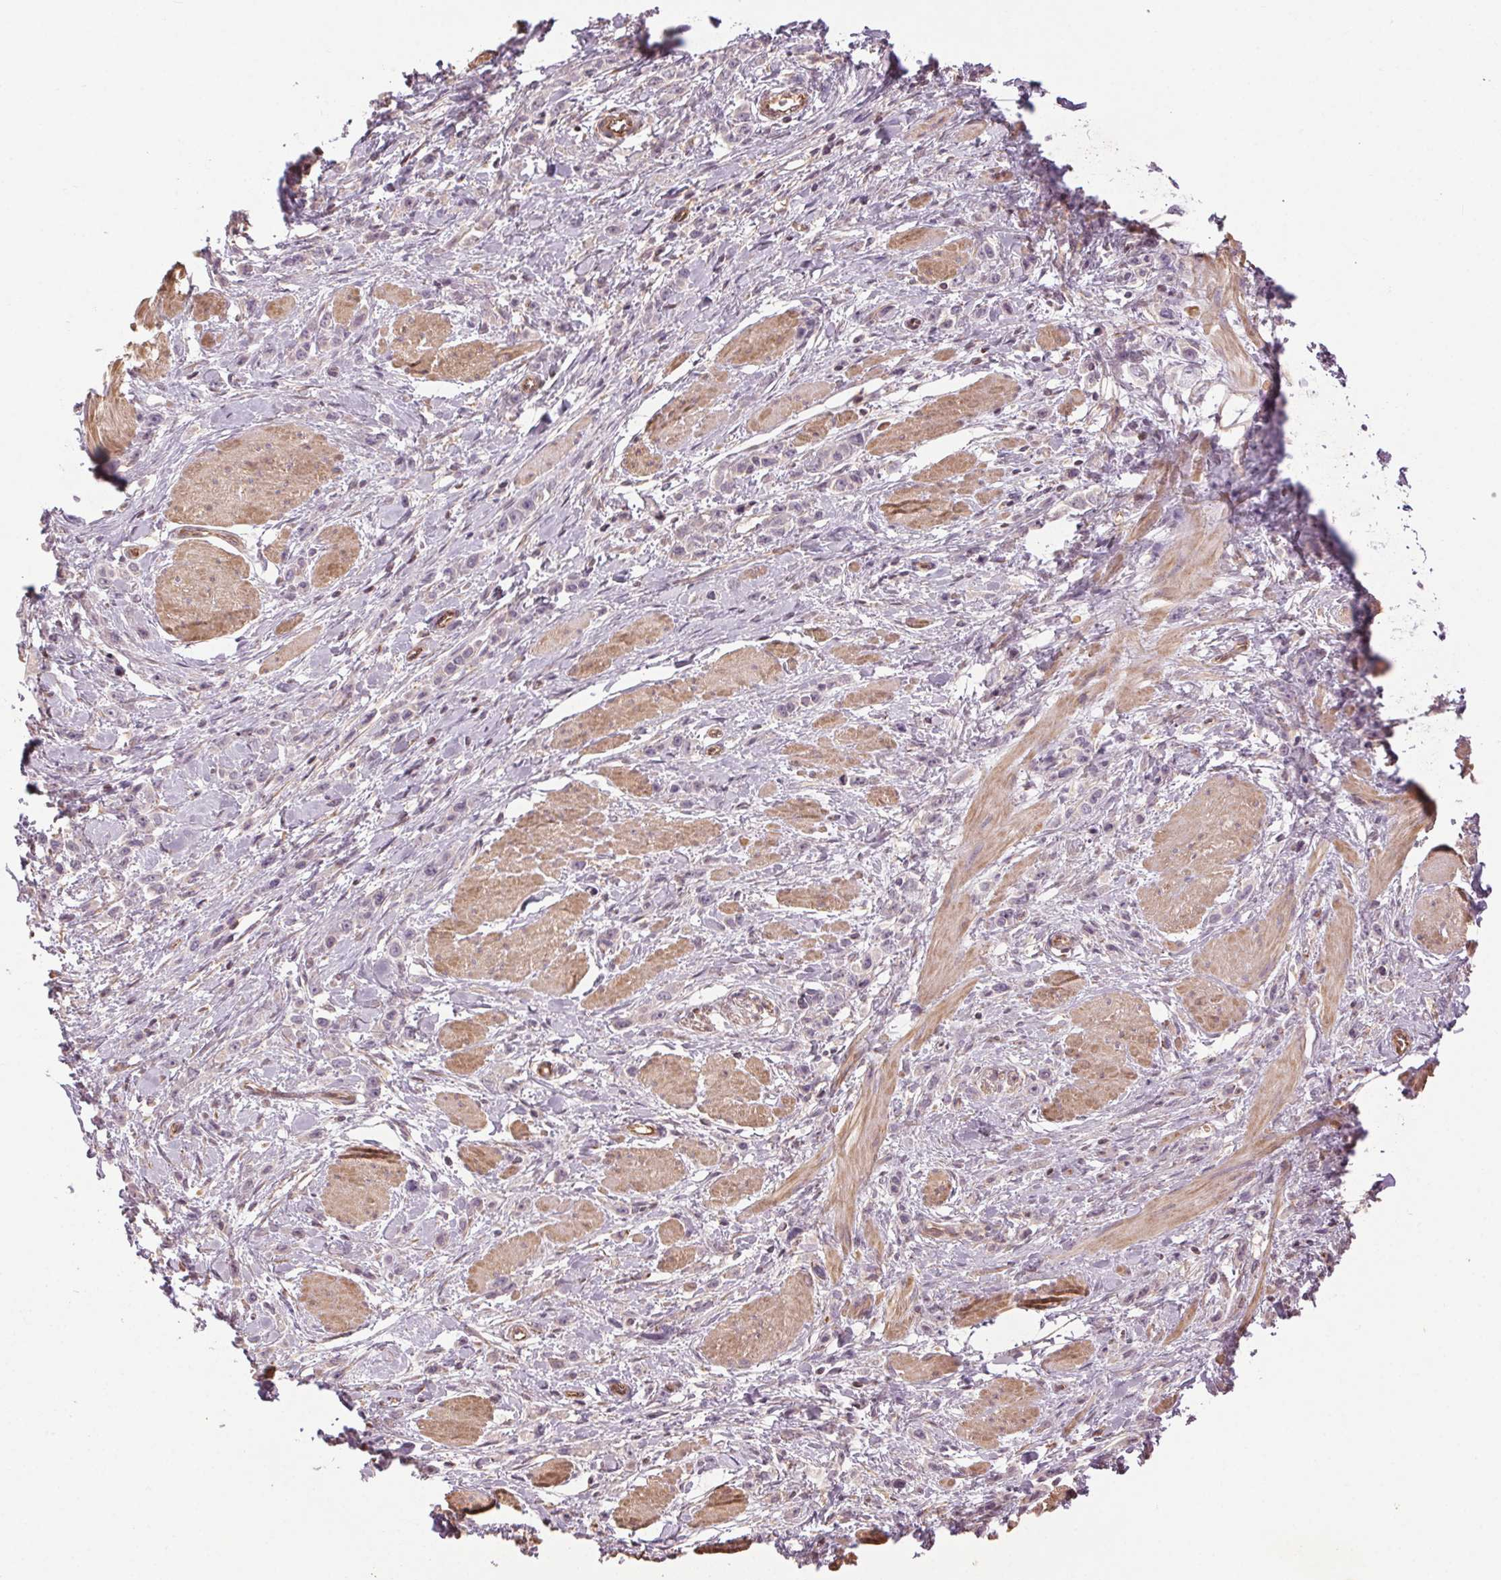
{"staining": {"intensity": "negative", "quantity": "none", "location": "none"}, "tissue": "stomach cancer", "cell_type": "Tumor cells", "image_type": "cancer", "snomed": [{"axis": "morphology", "description": "Adenocarcinoma, NOS"}, {"axis": "topography", "description": "Stomach"}], "caption": "Tumor cells are negative for brown protein staining in stomach adenocarcinoma.", "gene": "CCSER1", "patient": {"sex": "male", "age": 47}}